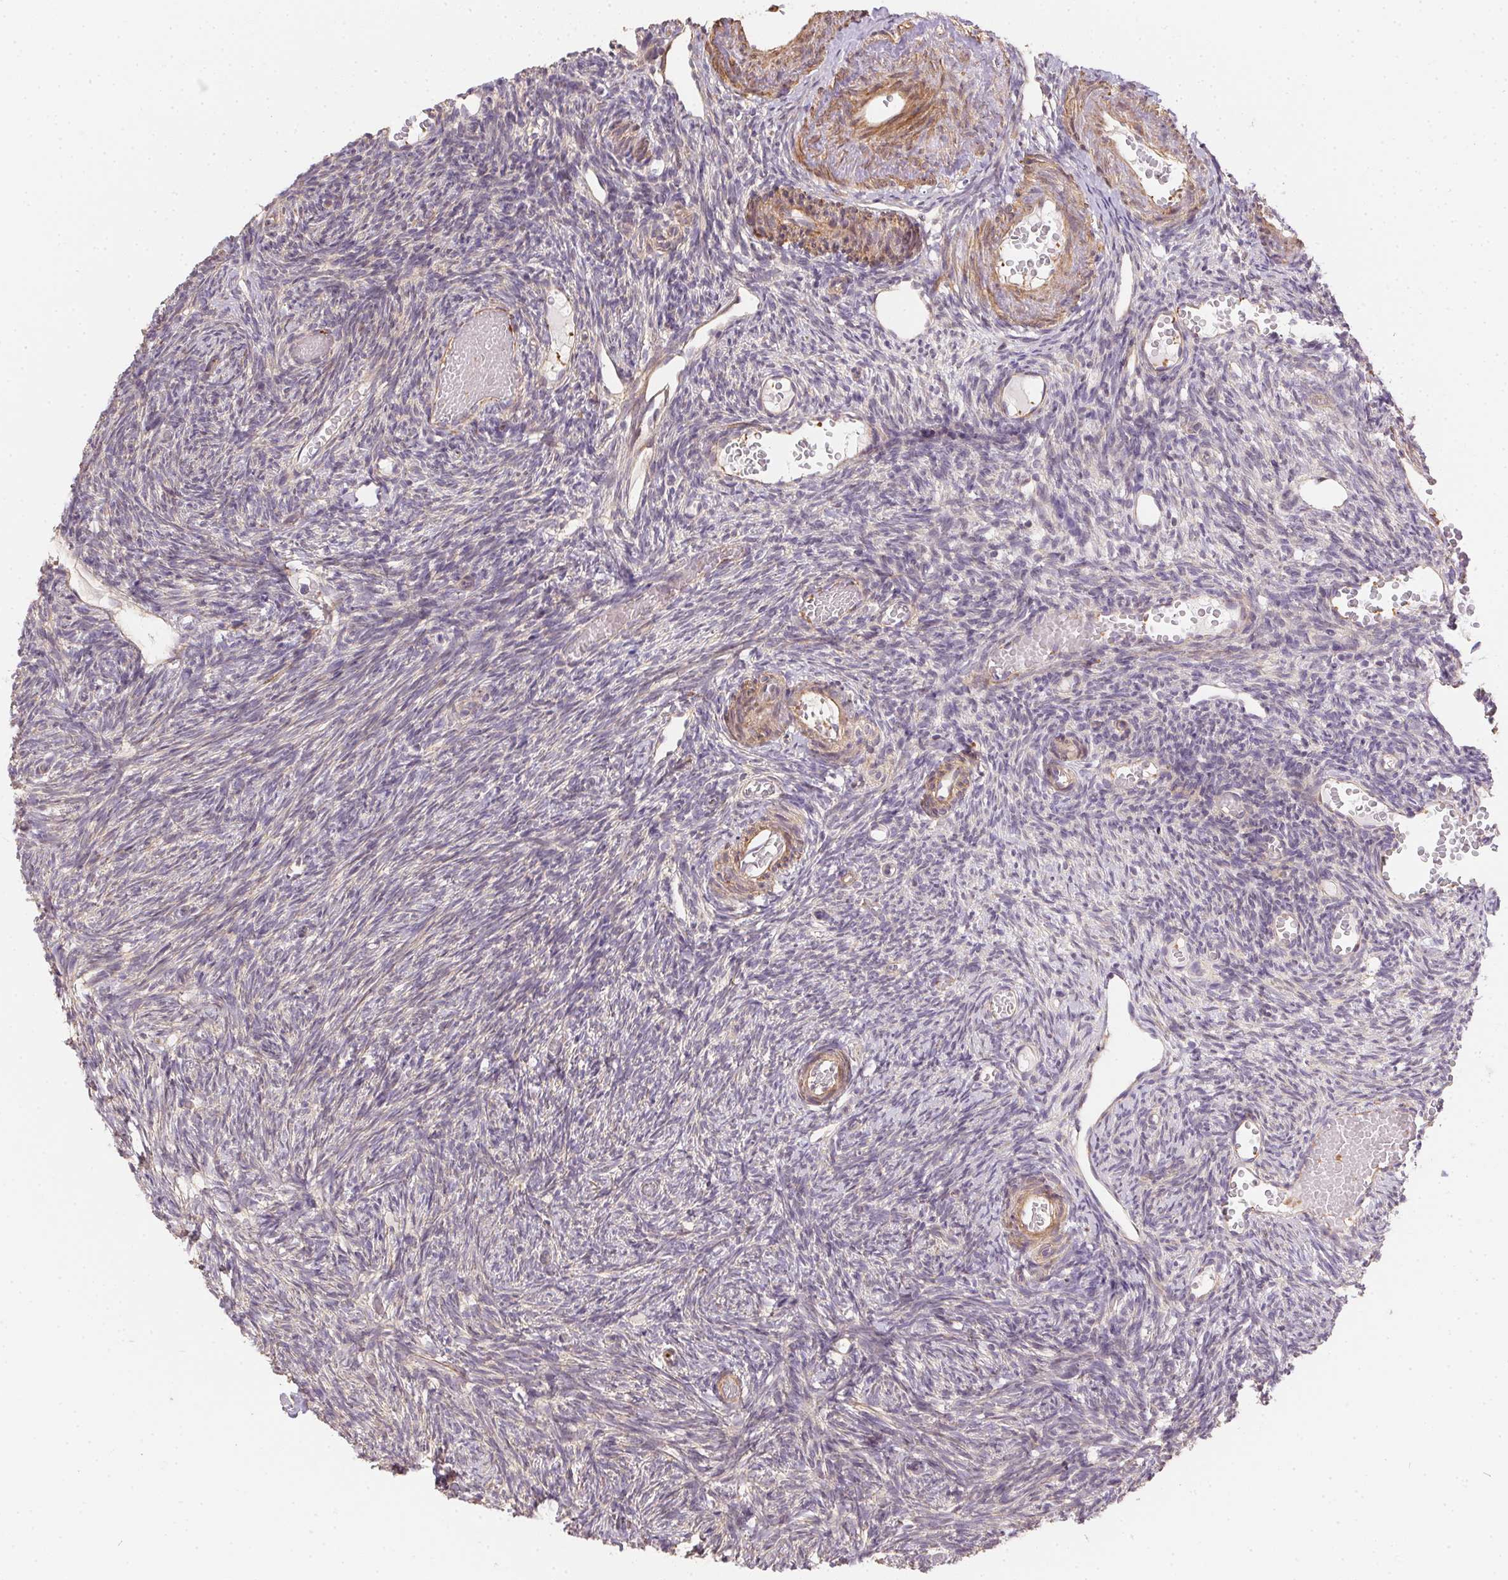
{"staining": {"intensity": "weak", "quantity": "25%-75%", "location": "cytoplasmic/membranous"}, "tissue": "ovary", "cell_type": "Follicle cells", "image_type": "normal", "snomed": [{"axis": "morphology", "description": "Normal tissue, NOS"}, {"axis": "topography", "description": "Ovary"}], "caption": "High-magnification brightfield microscopy of unremarkable ovary stained with DAB (3,3'-diaminobenzidine) (brown) and counterstained with hematoxylin (blue). follicle cells exhibit weak cytoplasmic/membranous positivity is appreciated in about25%-75% of cells.", "gene": "REV3L", "patient": {"sex": "female", "age": 39}}